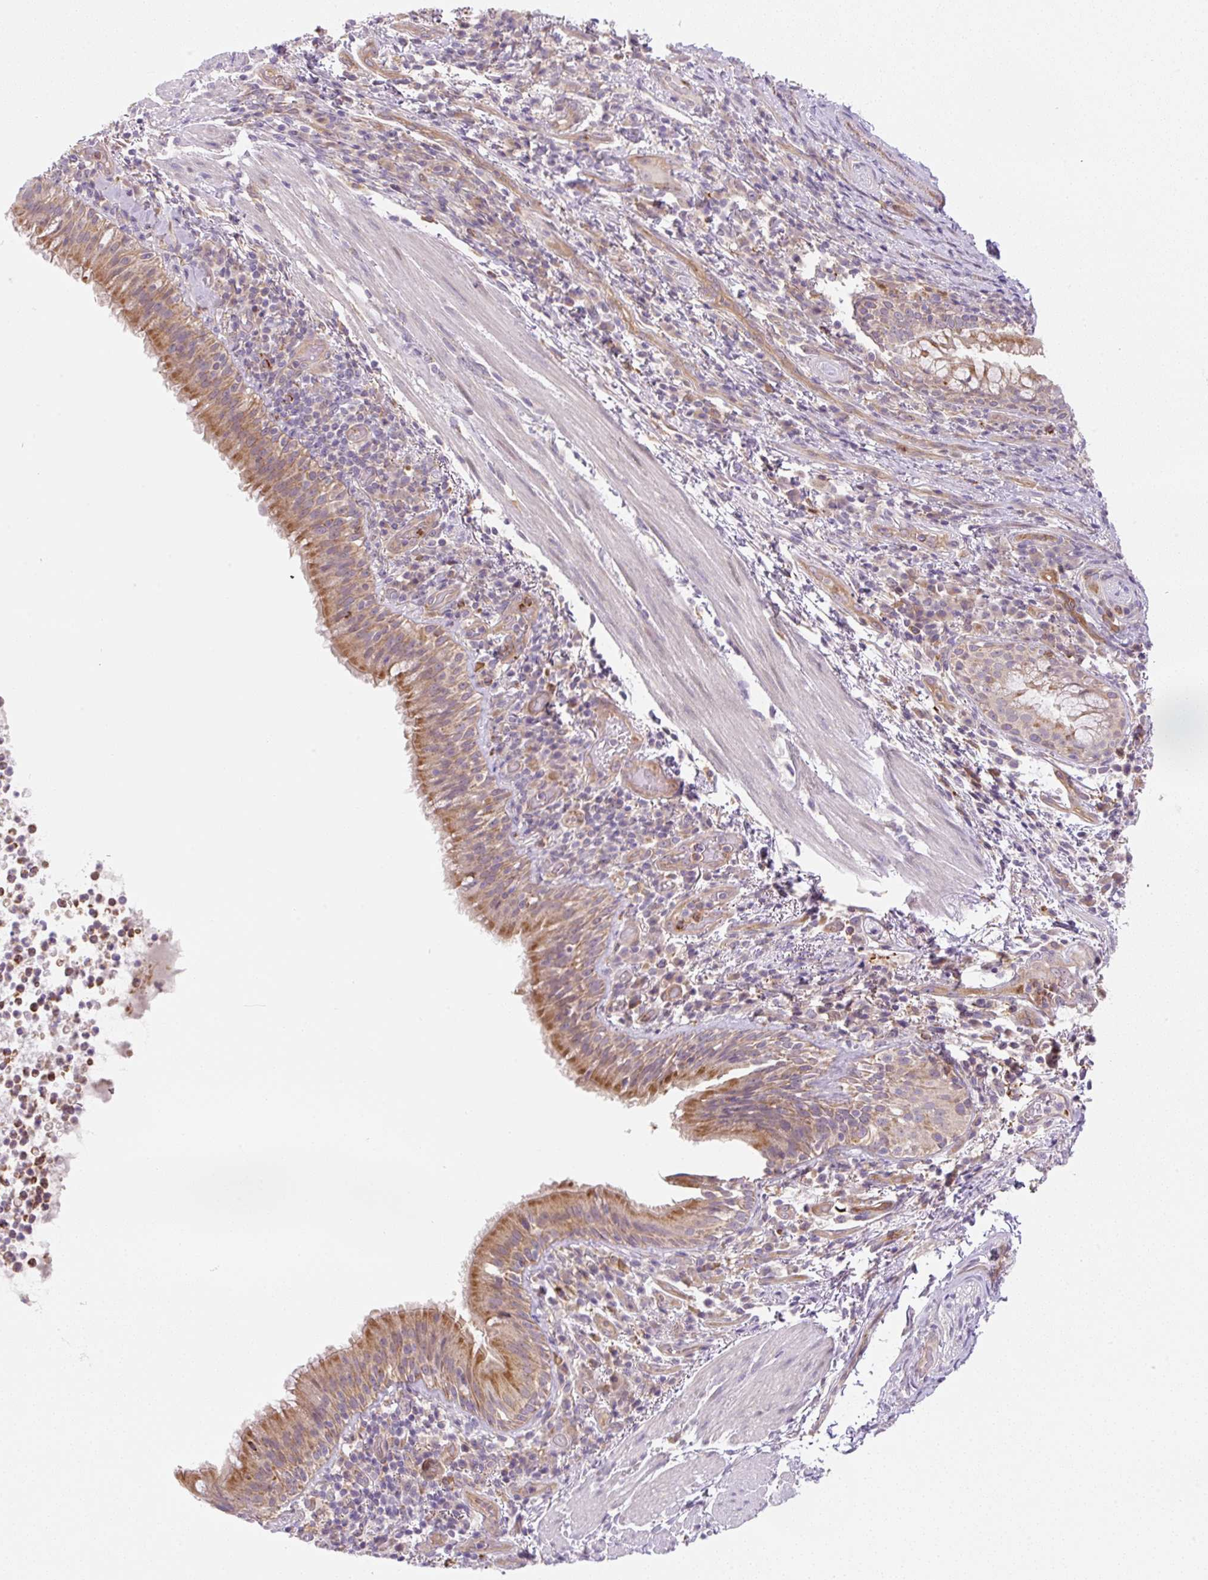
{"staining": {"intensity": "moderate", "quantity": ">75%", "location": "cytoplasmic/membranous"}, "tissue": "bronchus", "cell_type": "Respiratory epithelial cells", "image_type": "normal", "snomed": [{"axis": "morphology", "description": "Normal tissue, NOS"}, {"axis": "topography", "description": "Cartilage tissue"}, {"axis": "topography", "description": "Bronchus"}], "caption": "Immunohistochemistry (IHC) histopathology image of benign bronchus: human bronchus stained using immunohistochemistry (IHC) reveals medium levels of moderate protein expression localized specifically in the cytoplasmic/membranous of respiratory epithelial cells, appearing as a cytoplasmic/membranous brown color.", "gene": "OMA1", "patient": {"sex": "male", "age": 56}}